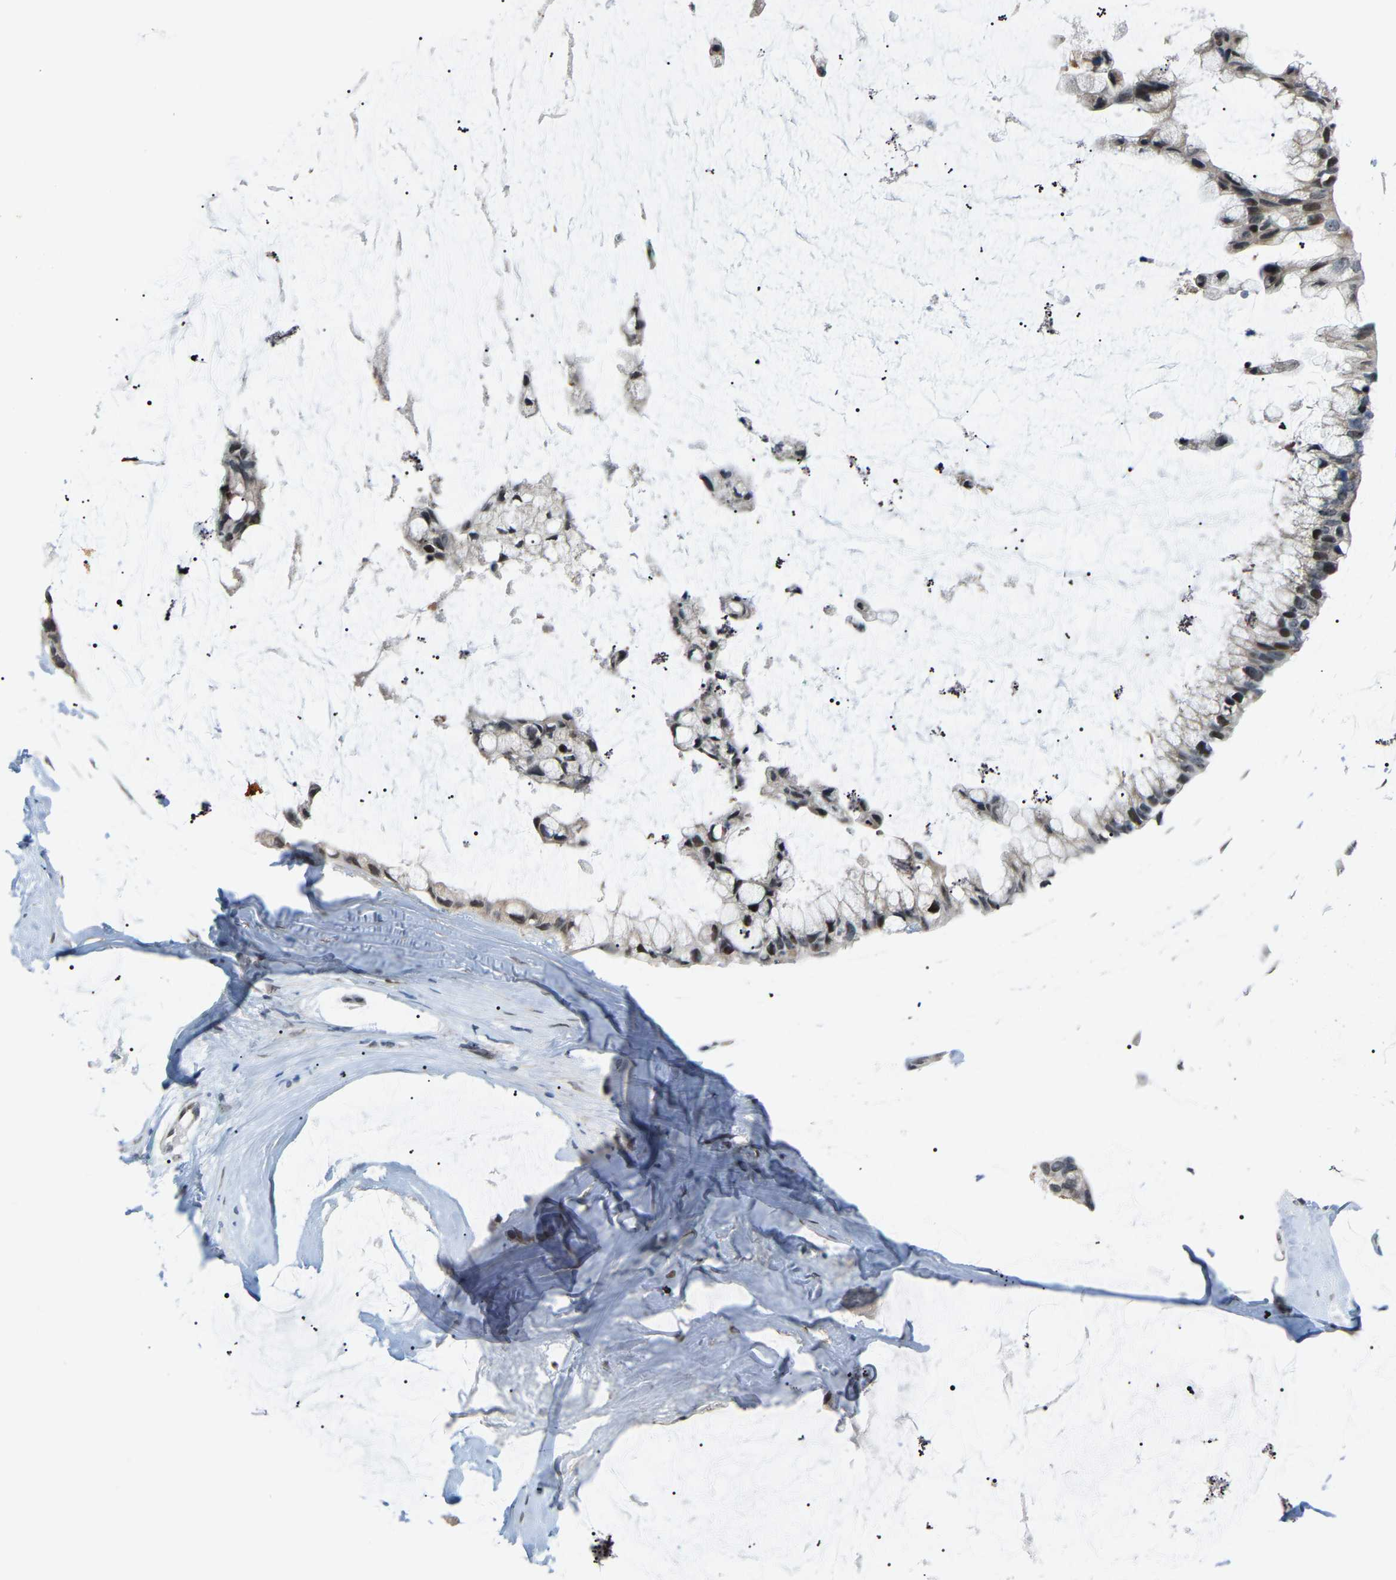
{"staining": {"intensity": "weak", "quantity": "<25%", "location": "nuclear"}, "tissue": "ovarian cancer", "cell_type": "Tumor cells", "image_type": "cancer", "snomed": [{"axis": "morphology", "description": "Cystadenocarcinoma, mucinous, NOS"}, {"axis": "topography", "description": "Ovary"}], "caption": "The micrograph reveals no staining of tumor cells in ovarian cancer.", "gene": "CROT", "patient": {"sex": "female", "age": 39}}